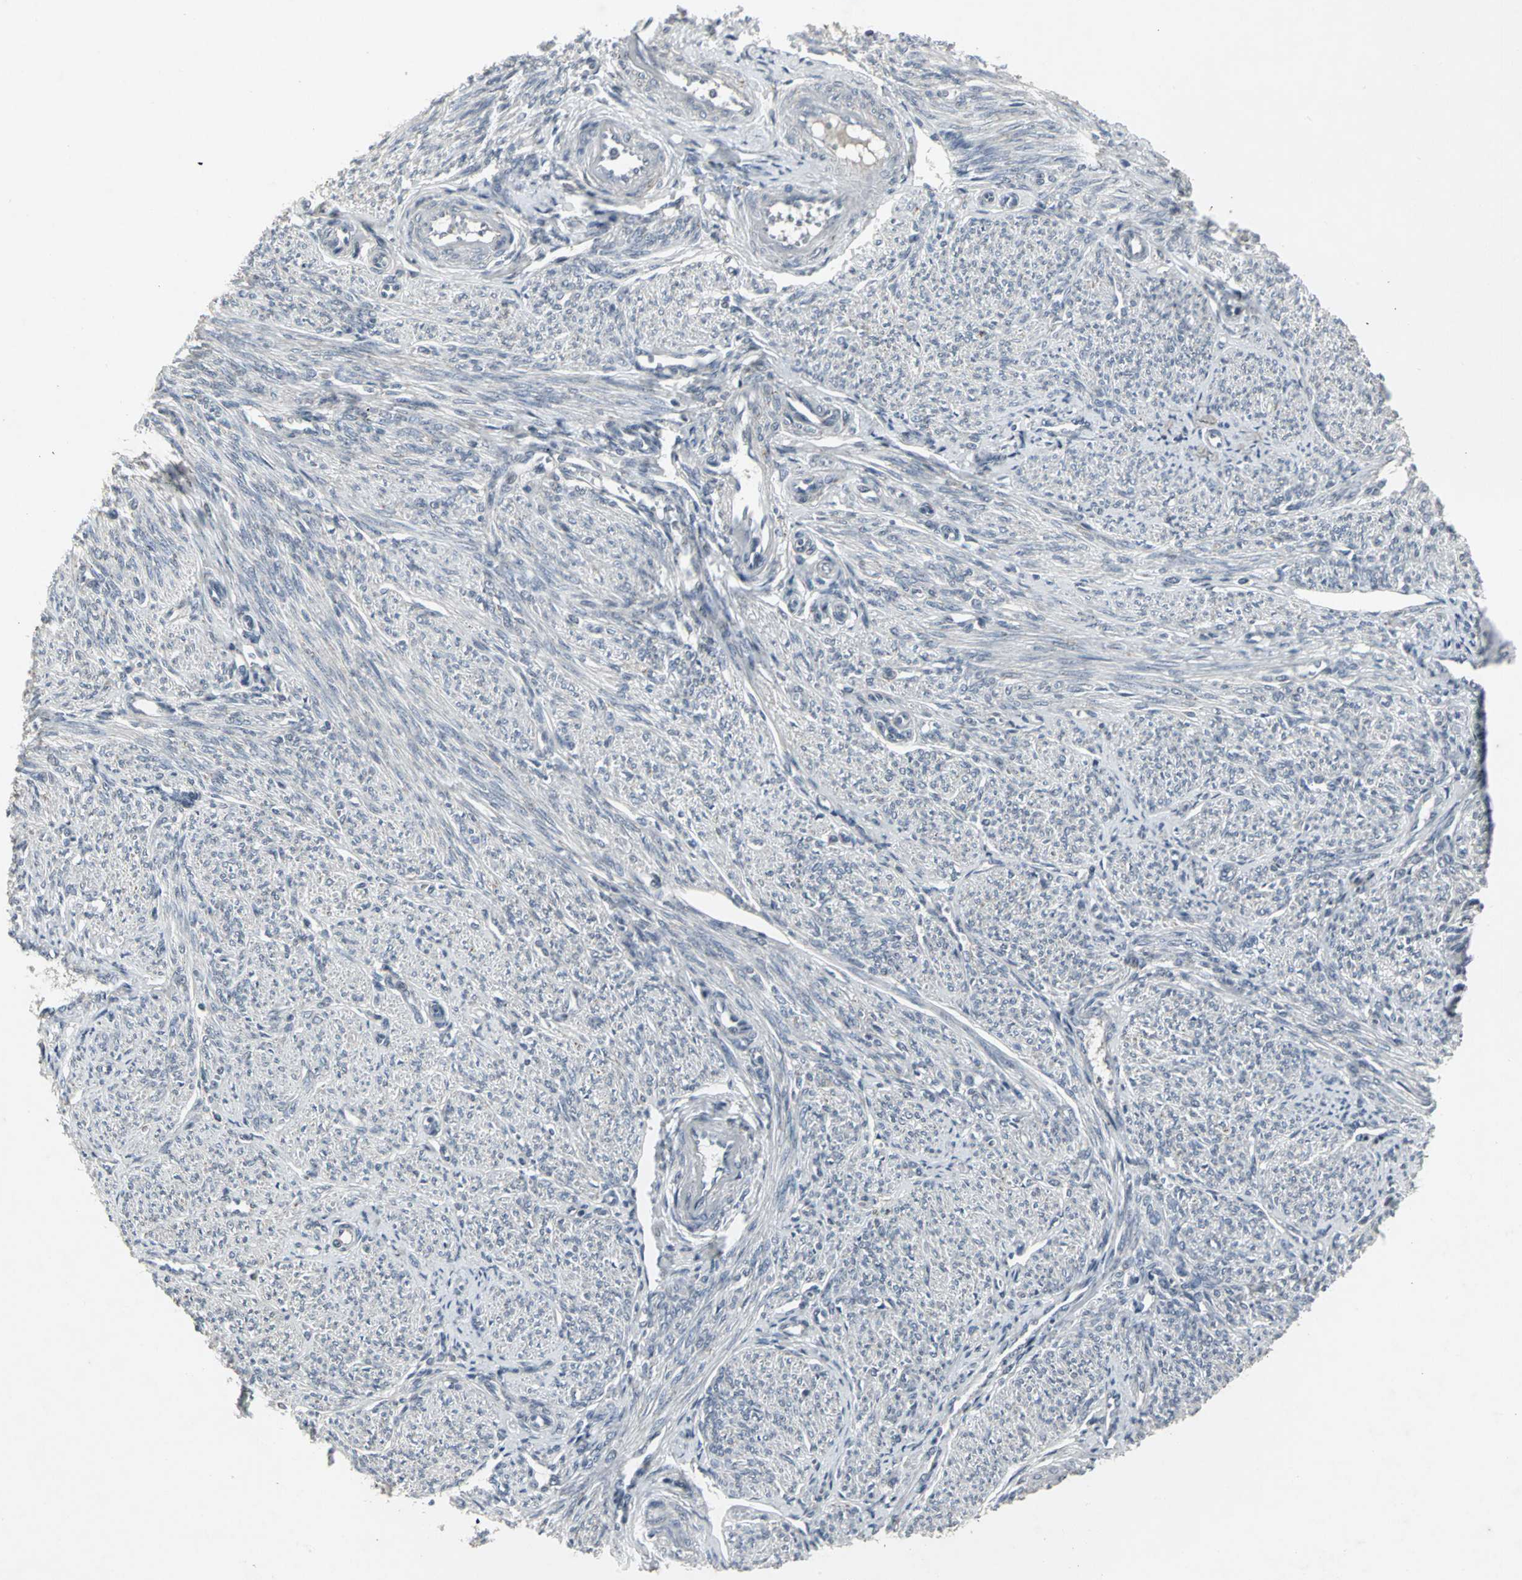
{"staining": {"intensity": "negative", "quantity": "none", "location": "none"}, "tissue": "smooth muscle", "cell_type": "Smooth muscle cells", "image_type": "normal", "snomed": [{"axis": "morphology", "description": "Normal tissue, NOS"}, {"axis": "topography", "description": "Smooth muscle"}], "caption": "Immunohistochemical staining of unremarkable smooth muscle demonstrates no significant staining in smooth muscle cells.", "gene": "BMP4", "patient": {"sex": "female", "age": 65}}